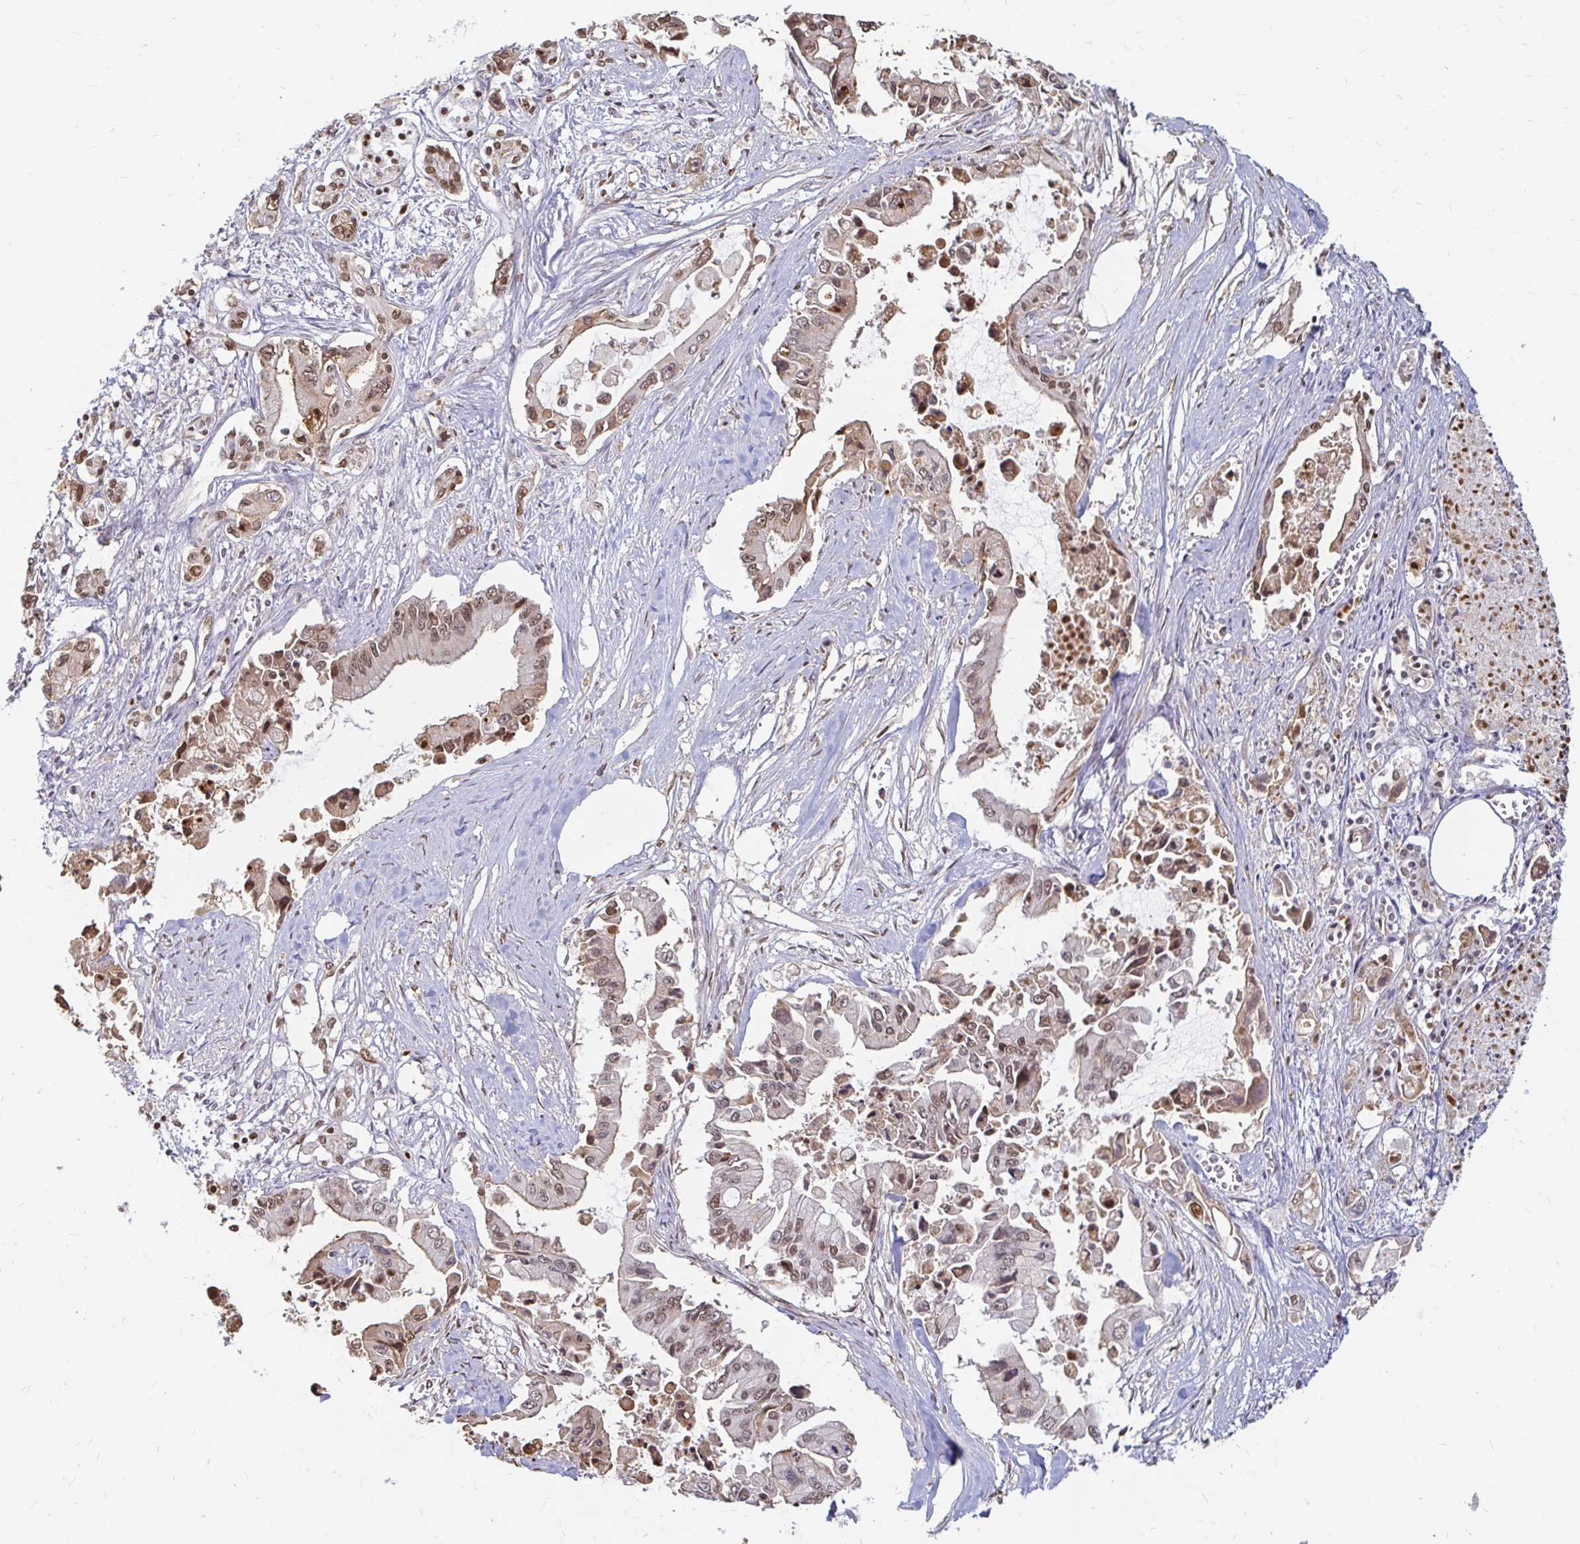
{"staining": {"intensity": "moderate", "quantity": ">75%", "location": "nuclear"}, "tissue": "pancreatic cancer", "cell_type": "Tumor cells", "image_type": "cancer", "snomed": [{"axis": "morphology", "description": "Adenocarcinoma, NOS"}, {"axis": "topography", "description": "Pancreas"}], "caption": "A brown stain shows moderate nuclear expression of a protein in pancreatic cancer (adenocarcinoma) tumor cells.", "gene": "HNRNPU", "patient": {"sex": "male", "age": 84}}